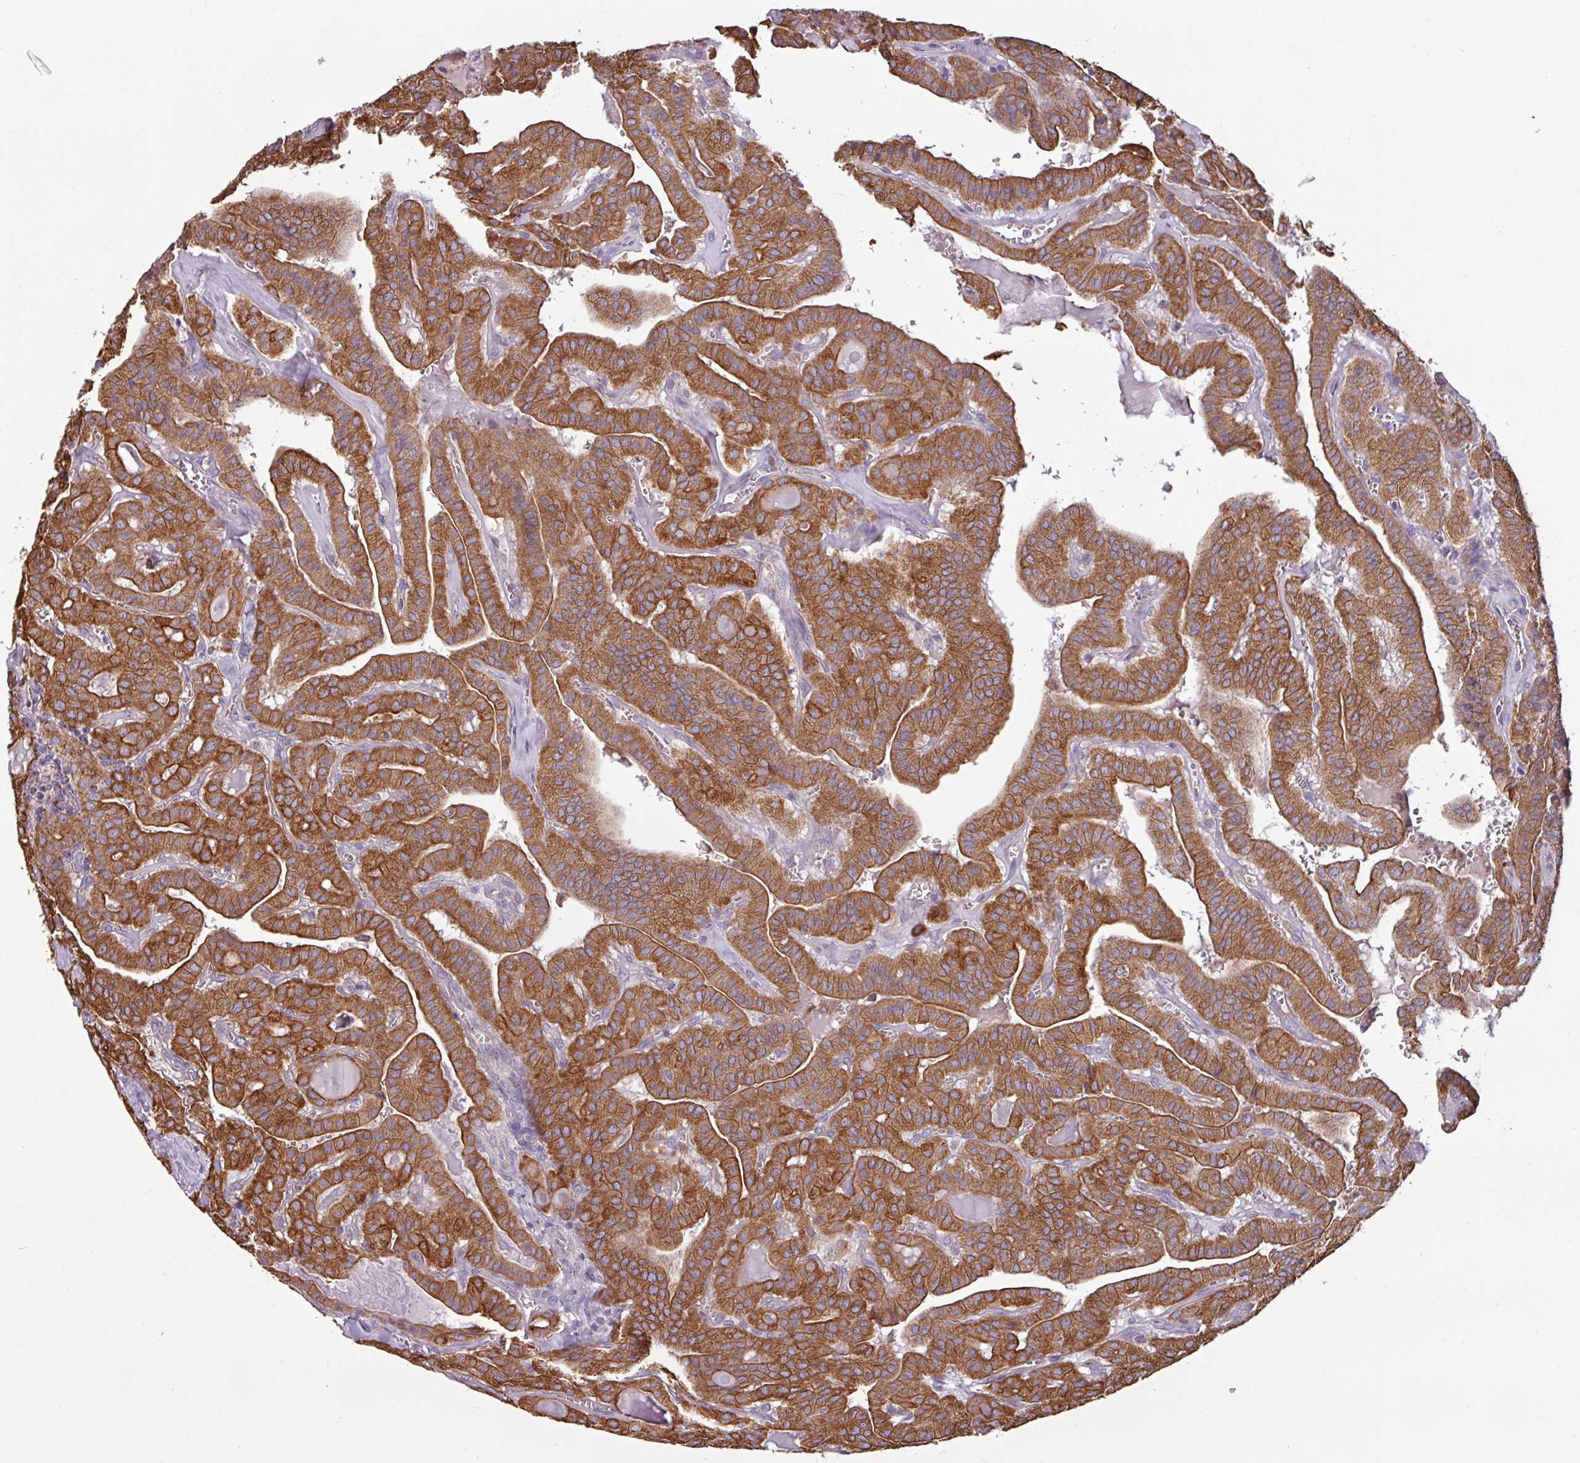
{"staining": {"intensity": "strong", "quantity": ">75%", "location": "cytoplasmic/membranous"}, "tissue": "thyroid cancer", "cell_type": "Tumor cells", "image_type": "cancer", "snomed": [{"axis": "morphology", "description": "Papillary adenocarcinoma, NOS"}, {"axis": "topography", "description": "Thyroid gland"}], "caption": "A brown stain labels strong cytoplasmic/membranous staining of a protein in human thyroid papillary adenocarcinoma tumor cells. Immunohistochemistry stains the protein in brown and the nuclei are stained blue.", "gene": "CAMK1", "patient": {"sex": "male", "age": 52}}